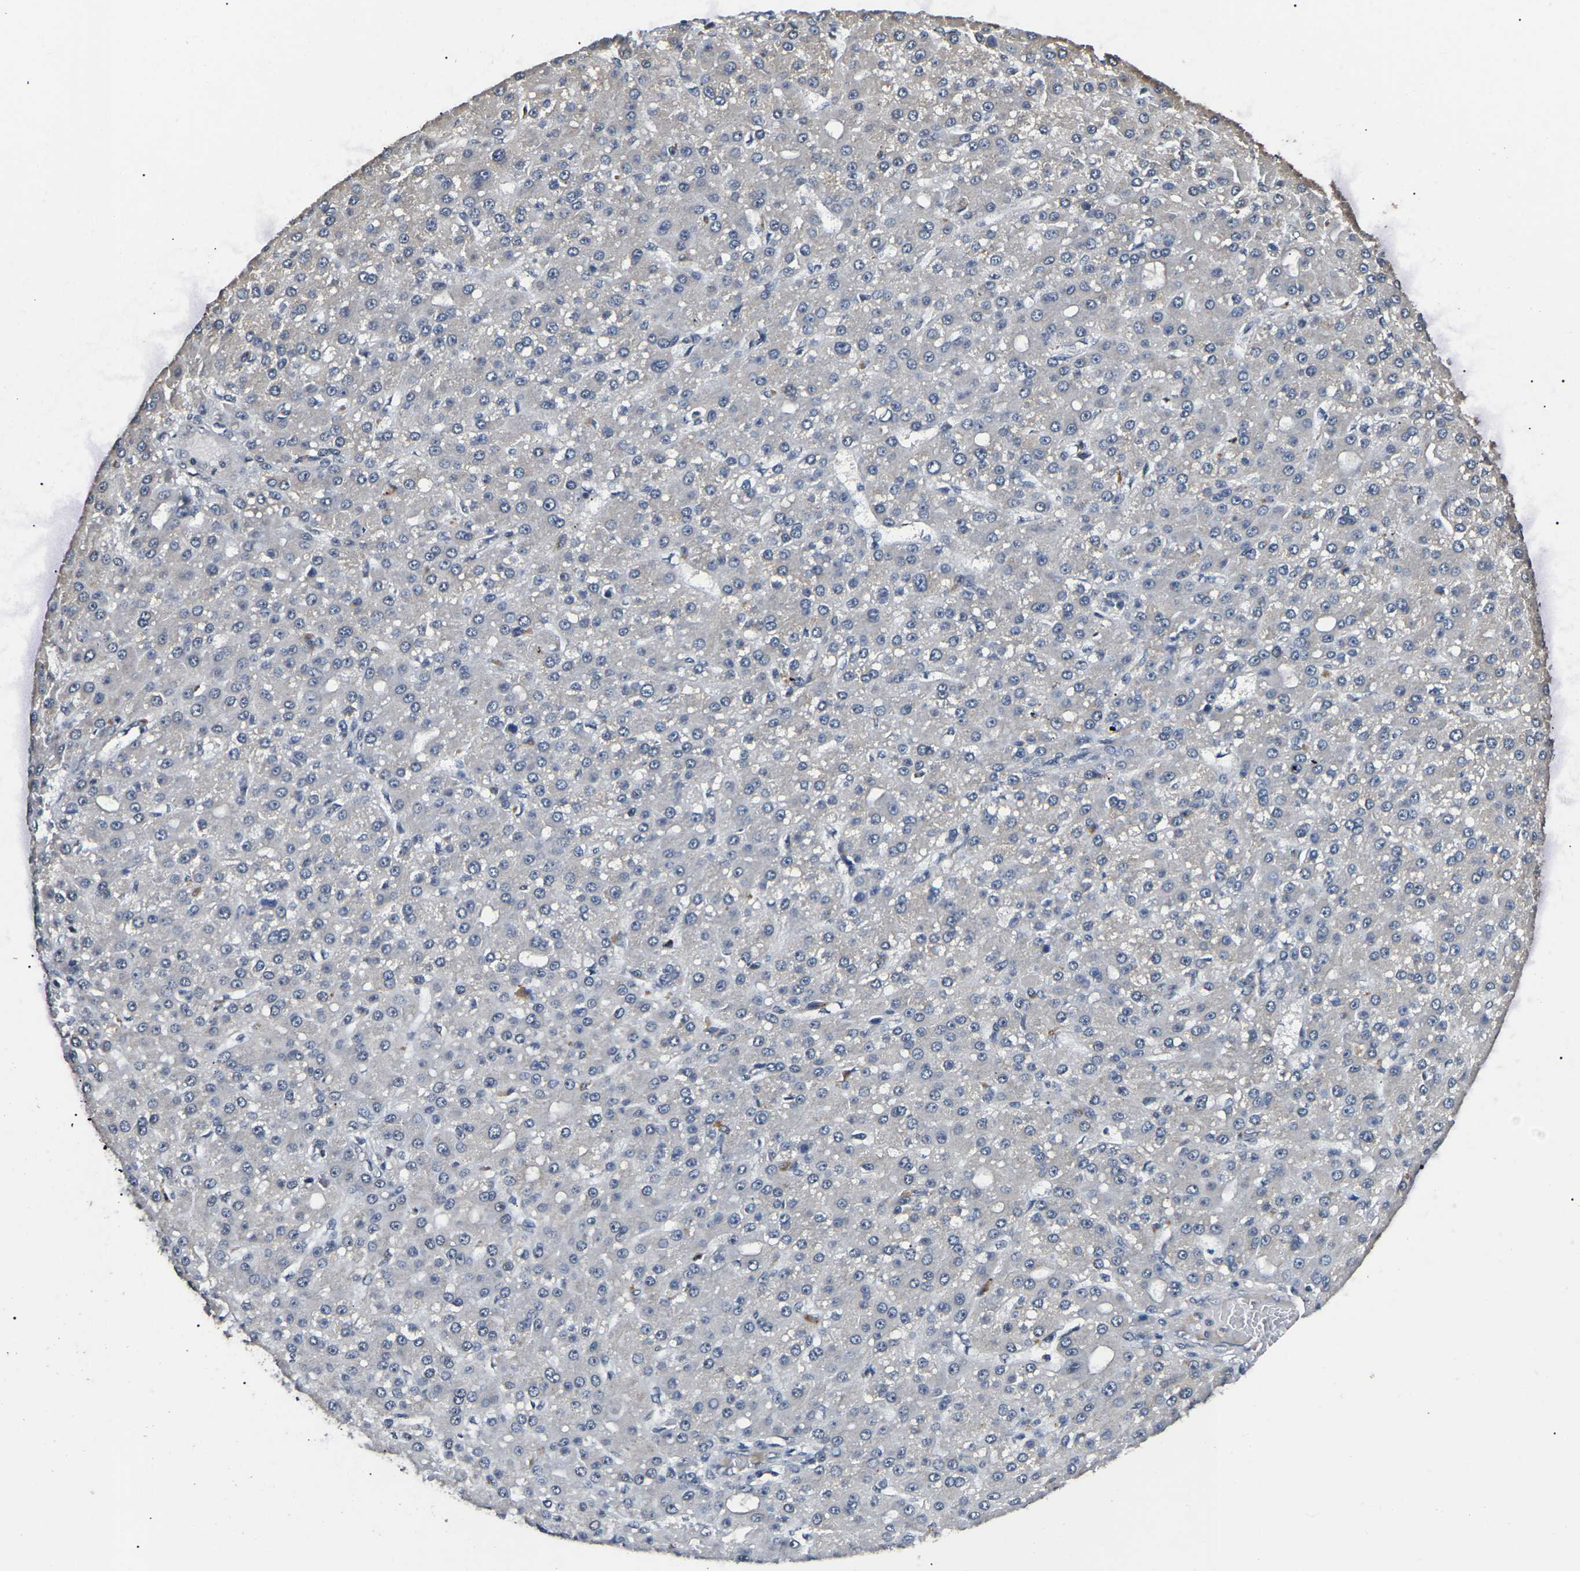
{"staining": {"intensity": "negative", "quantity": "none", "location": "none"}, "tissue": "liver cancer", "cell_type": "Tumor cells", "image_type": "cancer", "snomed": [{"axis": "morphology", "description": "Carcinoma, Hepatocellular, NOS"}, {"axis": "topography", "description": "Liver"}], "caption": "Tumor cells are negative for brown protein staining in hepatocellular carcinoma (liver).", "gene": "PPM1E", "patient": {"sex": "male", "age": 67}}